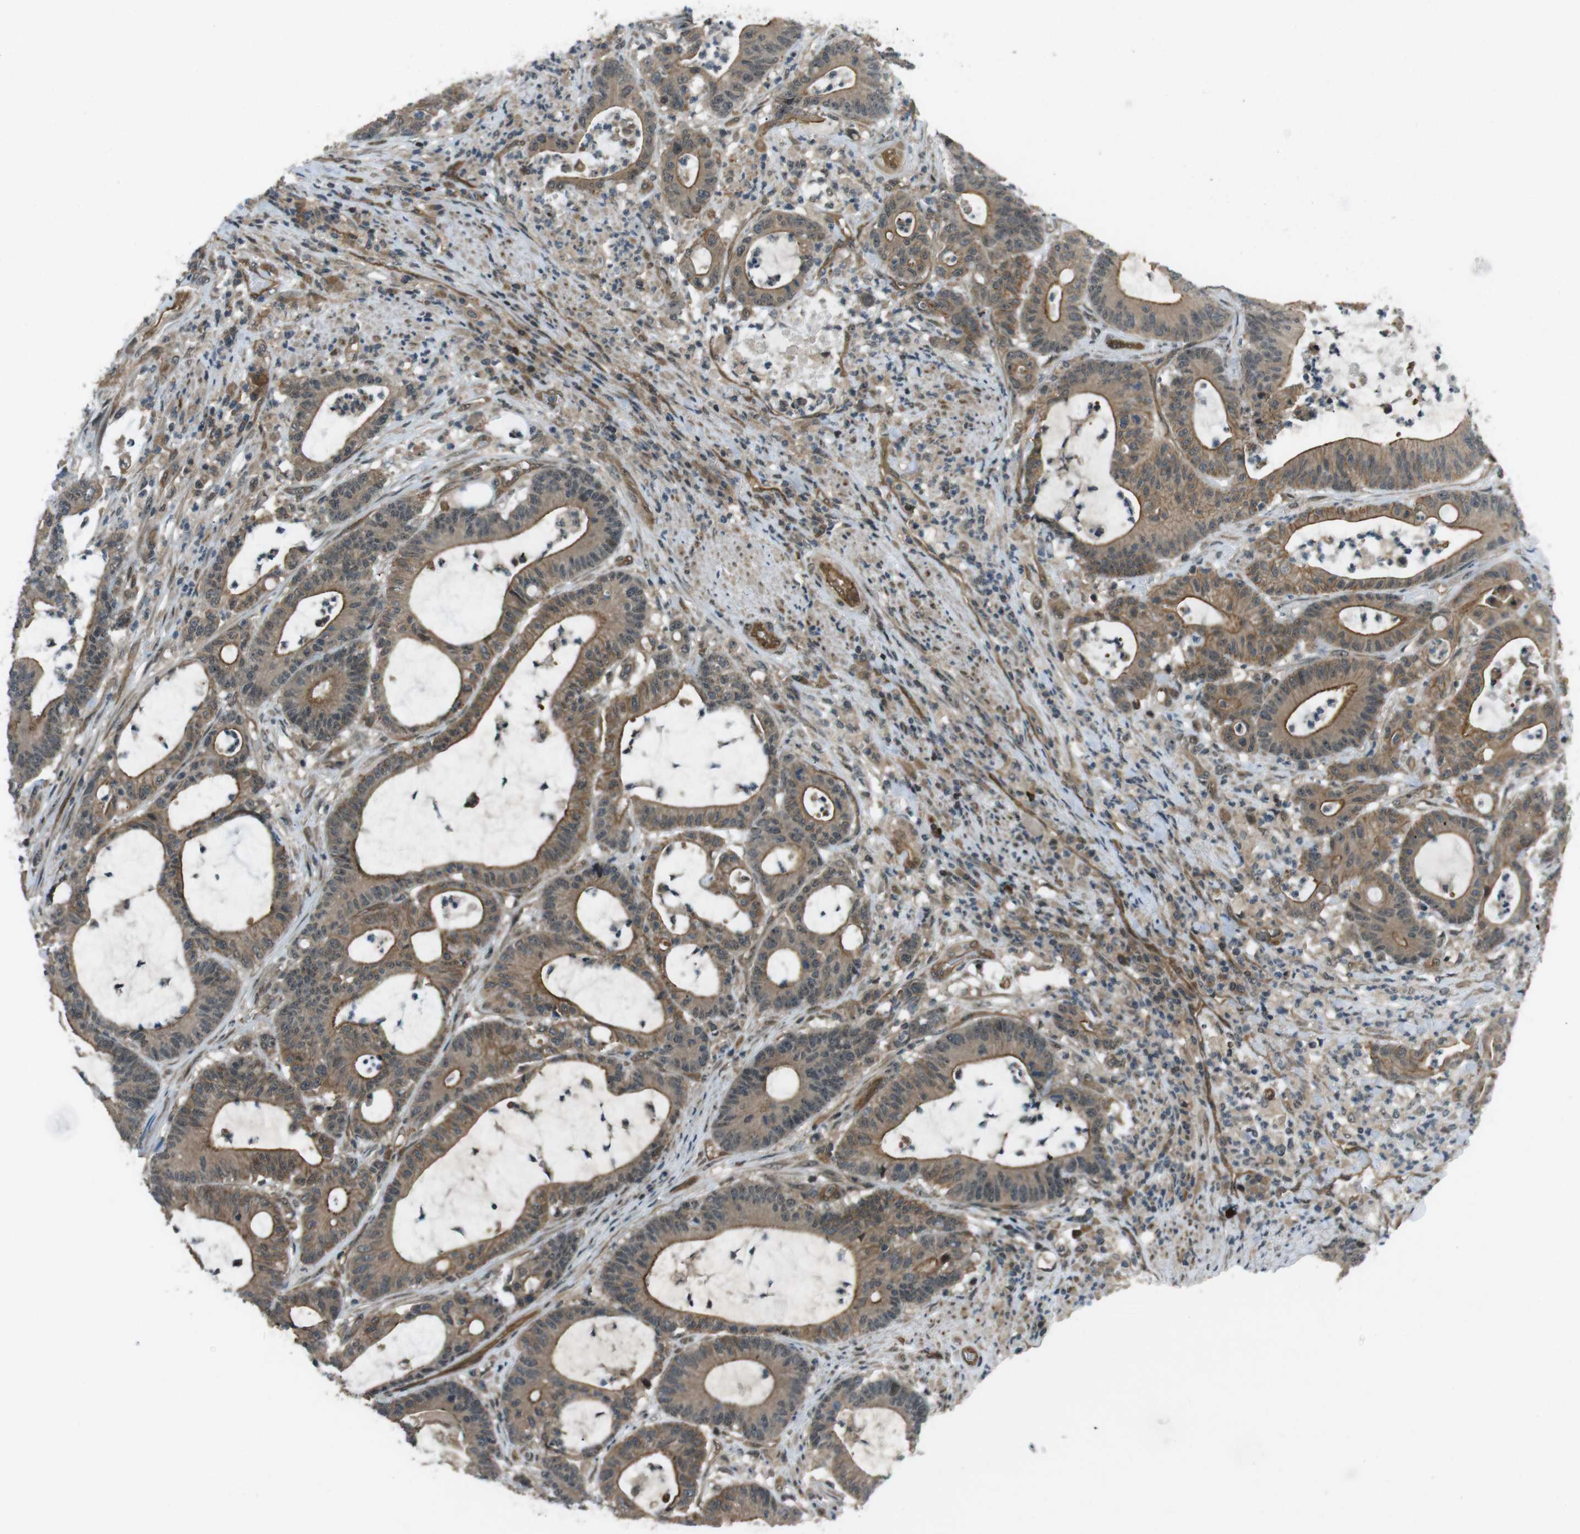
{"staining": {"intensity": "moderate", "quantity": ">75%", "location": "cytoplasmic/membranous,nuclear"}, "tissue": "colorectal cancer", "cell_type": "Tumor cells", "image_type": "cancer", "snomed": [{"axis": "morphology", "description": "Adenocarcinoma, NOS"}, {"axis": "topography", "description": "Colon"}], "caption": "Protein staining of colorectal cancer tissue reveals moderate cytoplasmic/membranous and nuclear staining in about >75% of tumor cells.", "gene": "TIAM2", "patient": {"sex": "female", "age": 84}}